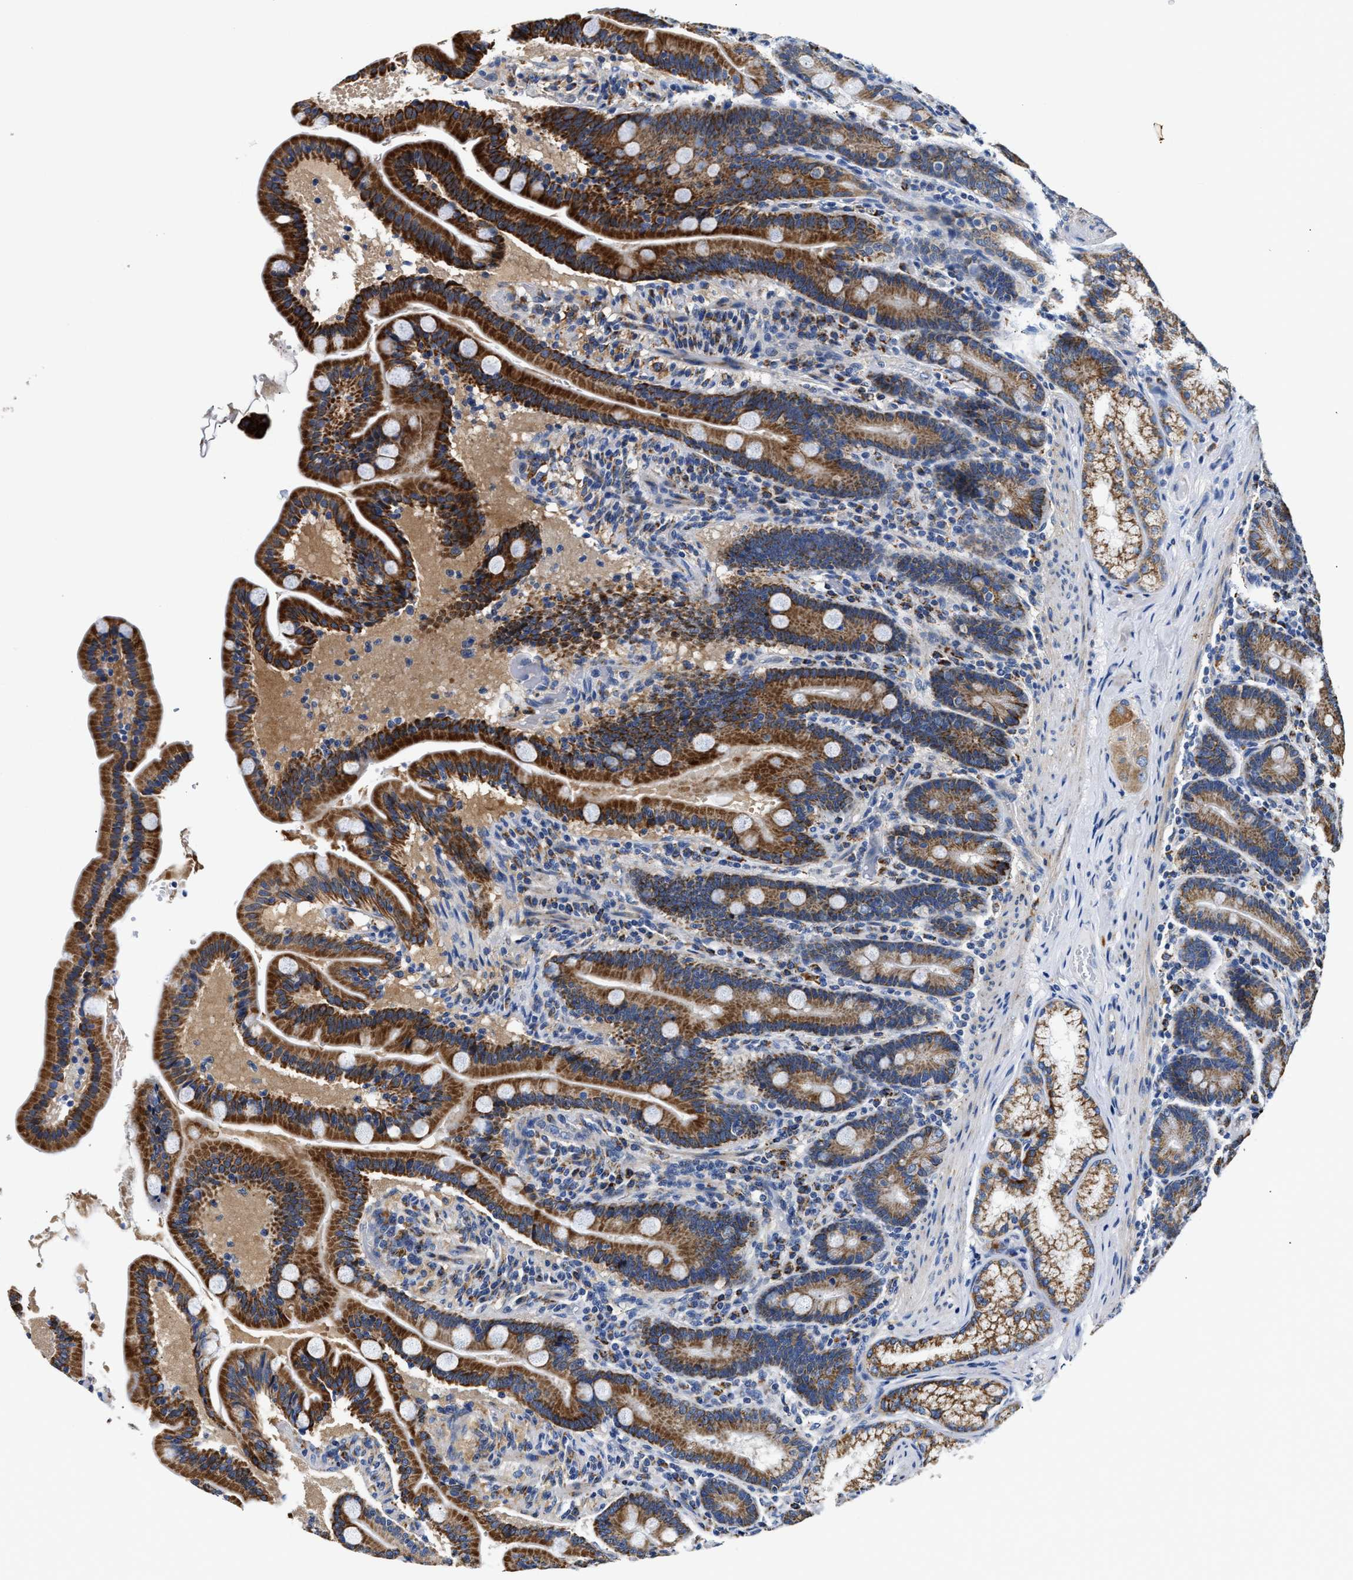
{"staining": {"intensity": "strong", "quantity": ">75%", "location": "cytoplasmic/membranous"}, "tissue": "duodenum", "cell_type": "Glandular cells", "image_type": "normal", "snomed": [{"axis": "morphology", "description": "Normal tissue, NOS"}, {"axis": "topography", "description": "Duodenum"}], "caption": "Protein analysis of normal duodenum reveals strong cytoplasmic/membranous staining in about >75% of glandular cells.", "gene": "ACADVL", "patient": {"sex": "male", "age": 54}}